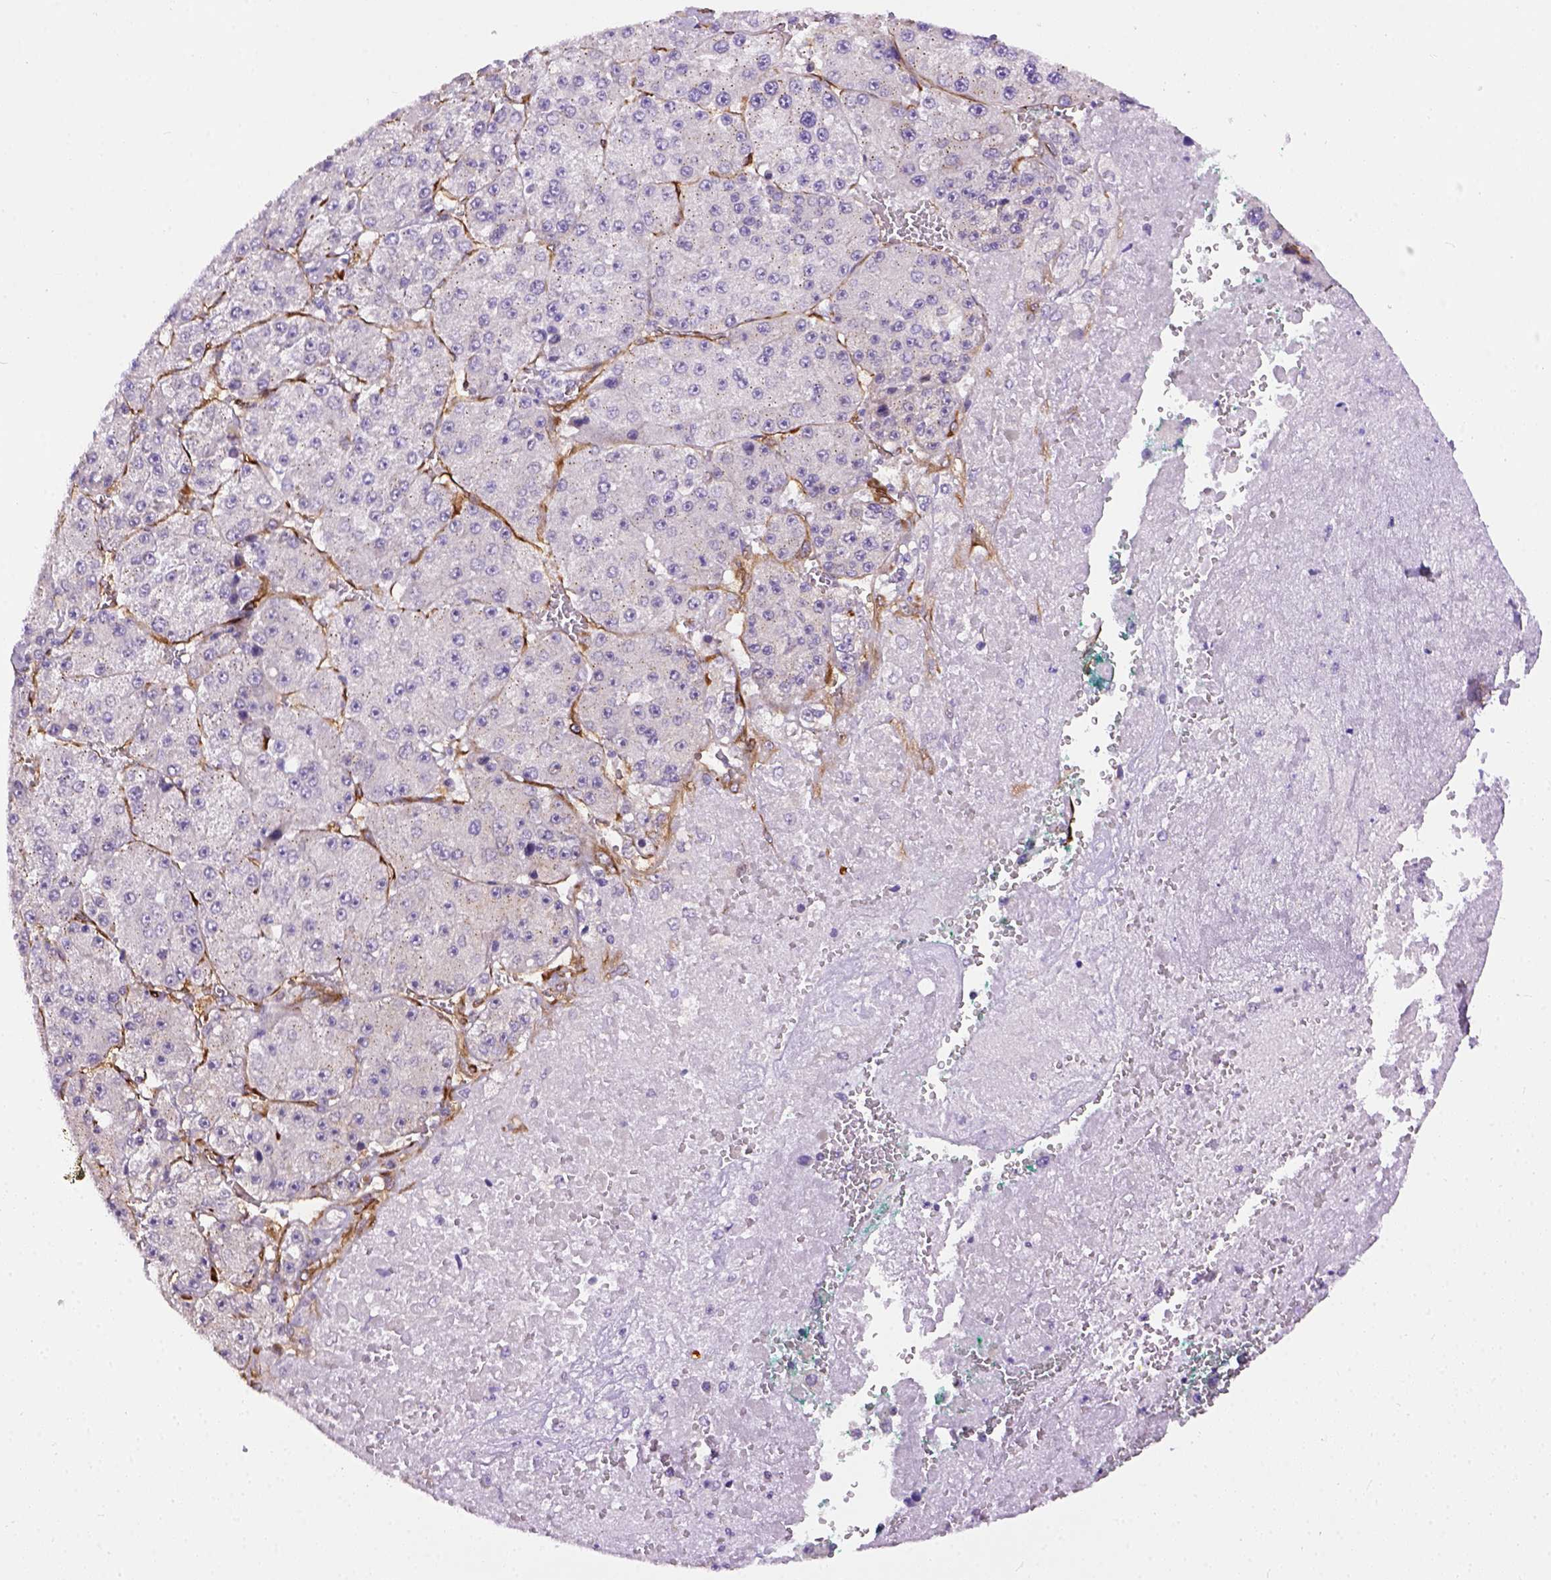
{"staining": {"intensity": "negative", "quantity": "none", "location": "none"}, "tissue": "liver cancer", "cell_type": "Tumor cells", "image_type": "cancer", "snomed": [{"axis": "morphology", "description": "Carcinoma, Hepatocellular, NOS"}, {"axis": "topography", "description": "Liver"}], "caption": "The immunohistochemistry (IHC) photomicrograph has no significant expression in tumor cells of liver cancer (hepatocellular carcinoma) tissue.", "gene": "KAZN", "patient": {"sex": "female", "age": 73}}